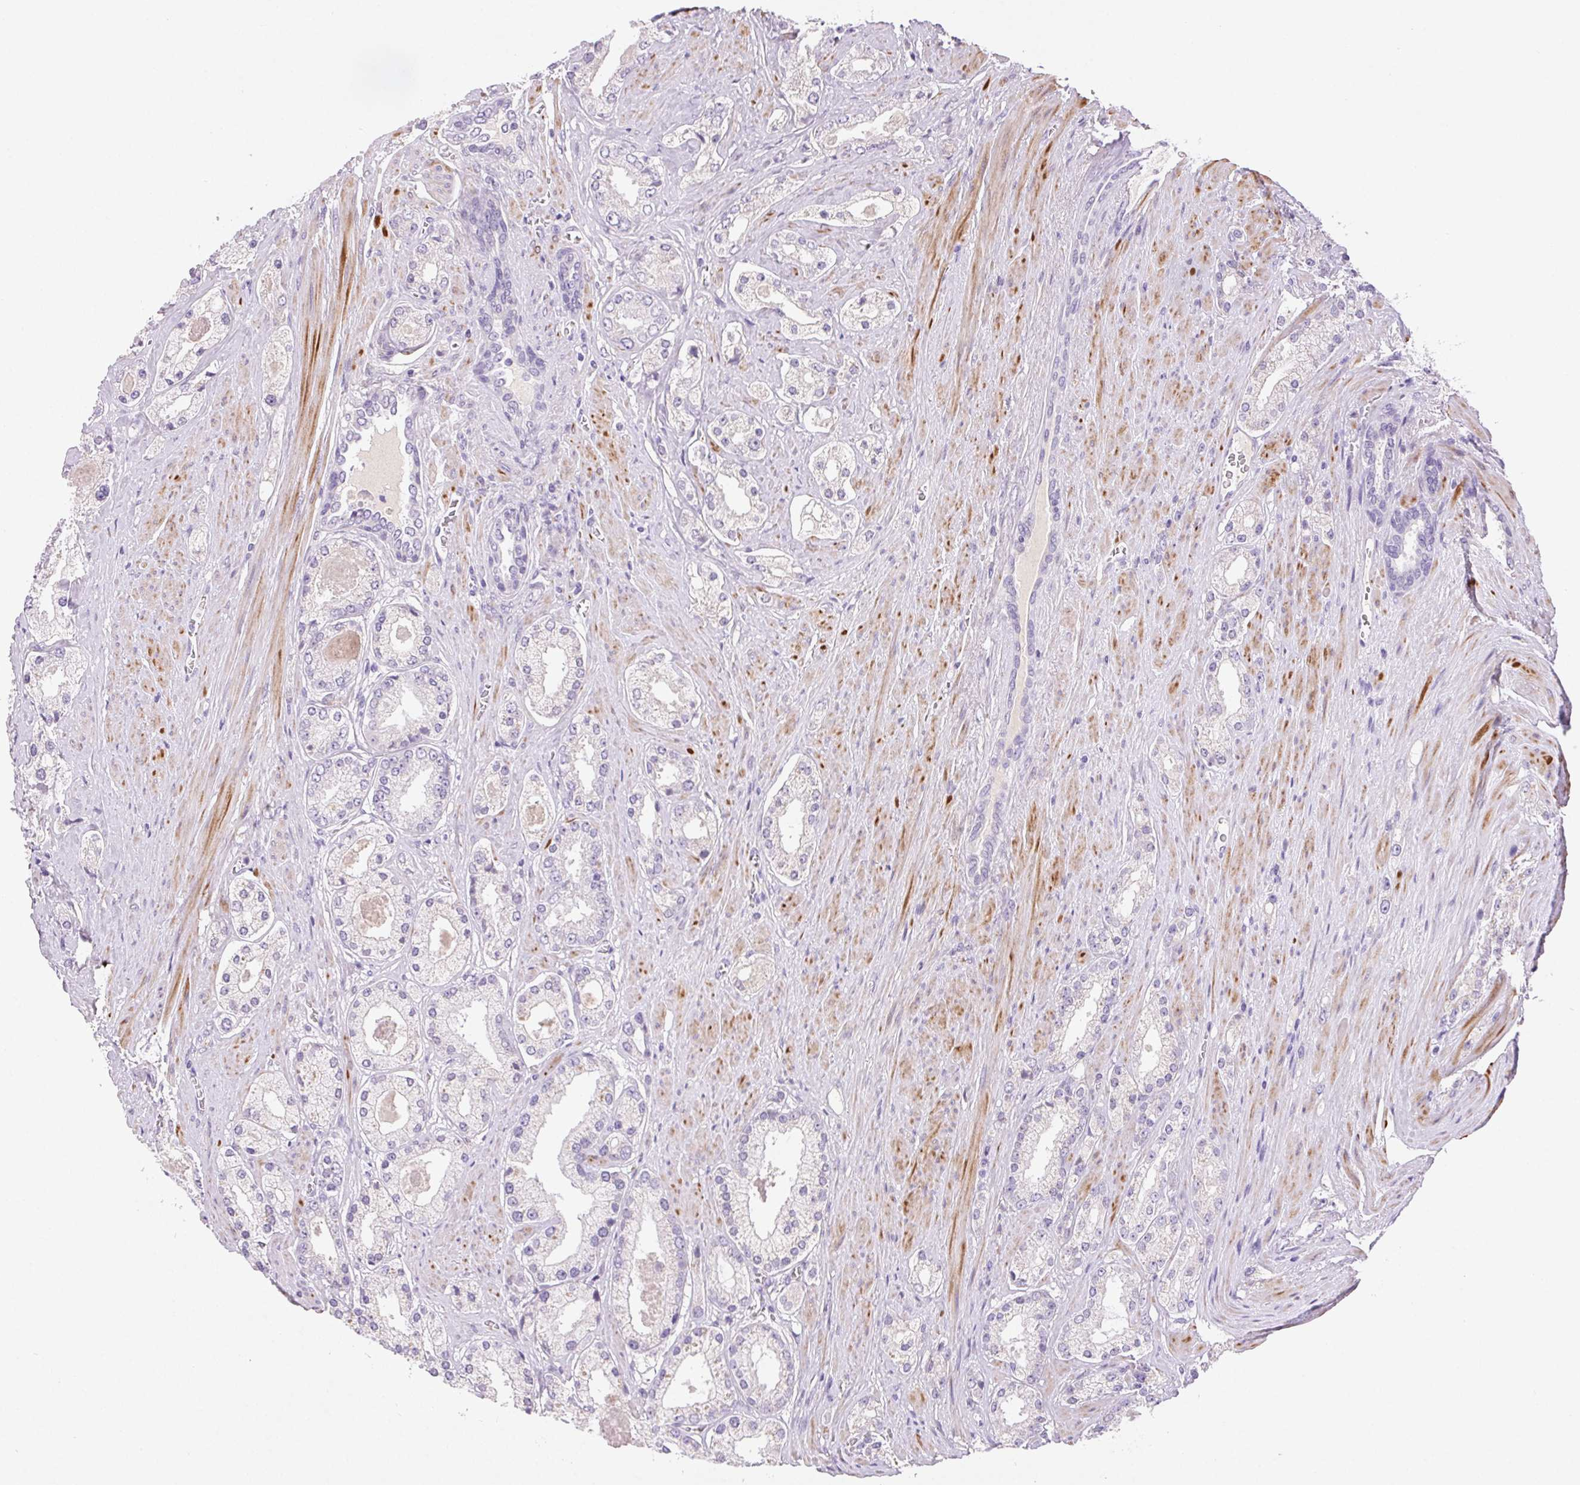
{"staining": {"intensity": "negative", "quantity": "none", "location": "none"}, "tissue": "prostate cancer", "cell_type": "Tumor cells", "image_type": "cancer", "snomed": [{"axis": "morphology", "description": "Adenocarcinoma, High grade"}, {"axis": "topography", "description": "Prostate"}], "caption": "IHC micrograph of neoplastic tissue: adenocarcinoma (high-grade) (prostate) stained with DAB (3,3'-diaminobenzidine) demonstrates no significant protein staining in tumor cells.", "gene": "ARHGAP11B", "patient": {"sex": "male", "age": 67}}